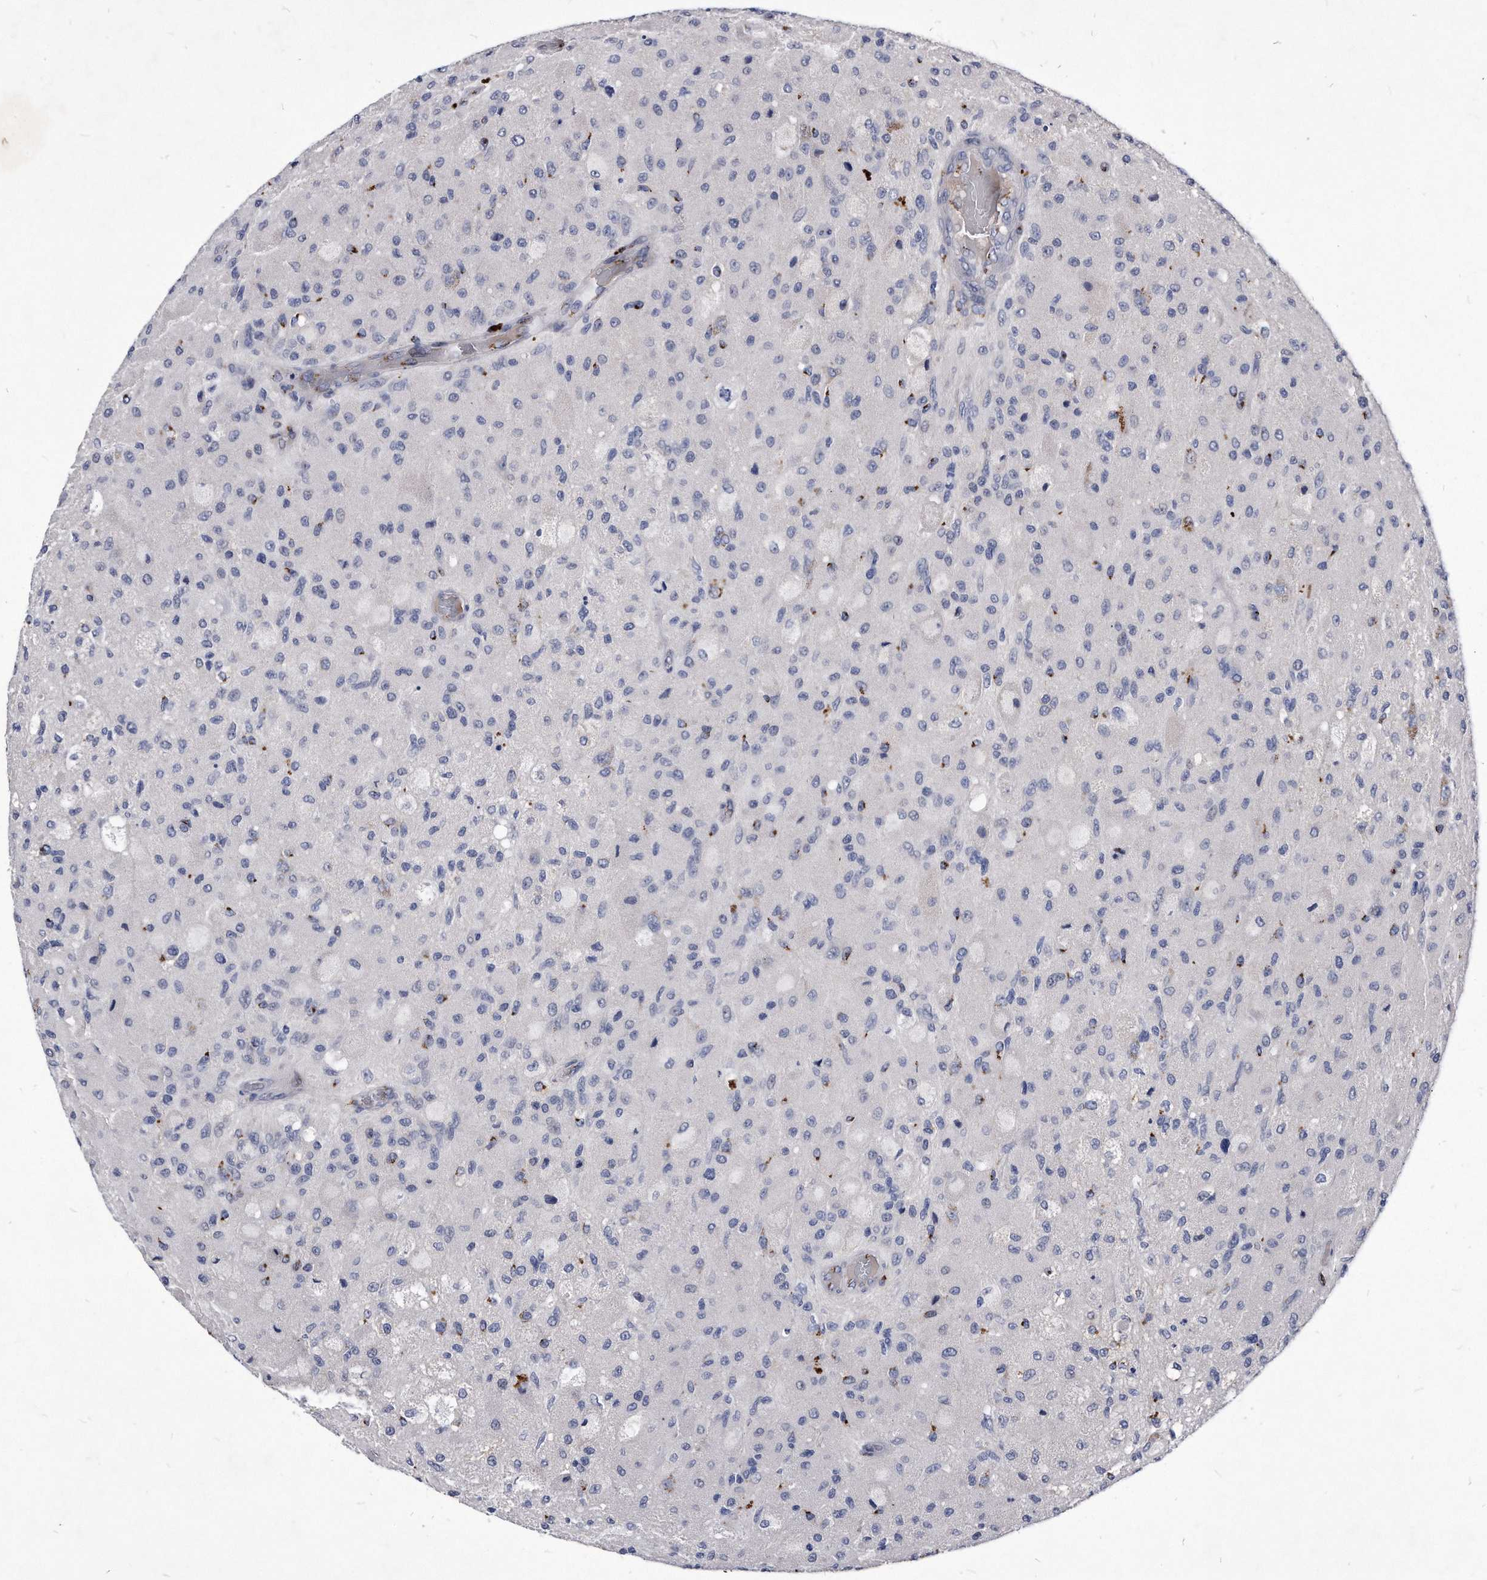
{"staining": {"intensity": "negative", "quantity": "none", "location": "none"}, "tissue": "glioma", "cell_type": "Tumor cells", "image_type": "cancer", "snomed": [{"axis": "morphology", "description": "Normal tissue, NOS"}, {"axis": "morphology", "description": "Glioma, malignant, High grade"}, {"axis": "topography", "description": "Cerebral cortex"}], "caption": "The immunohistochemistry image has no significant positivity in tumor cells of glioma tissue.", "gene": "MGAT4A", "patient": {"sex": "male", "age": 77}}